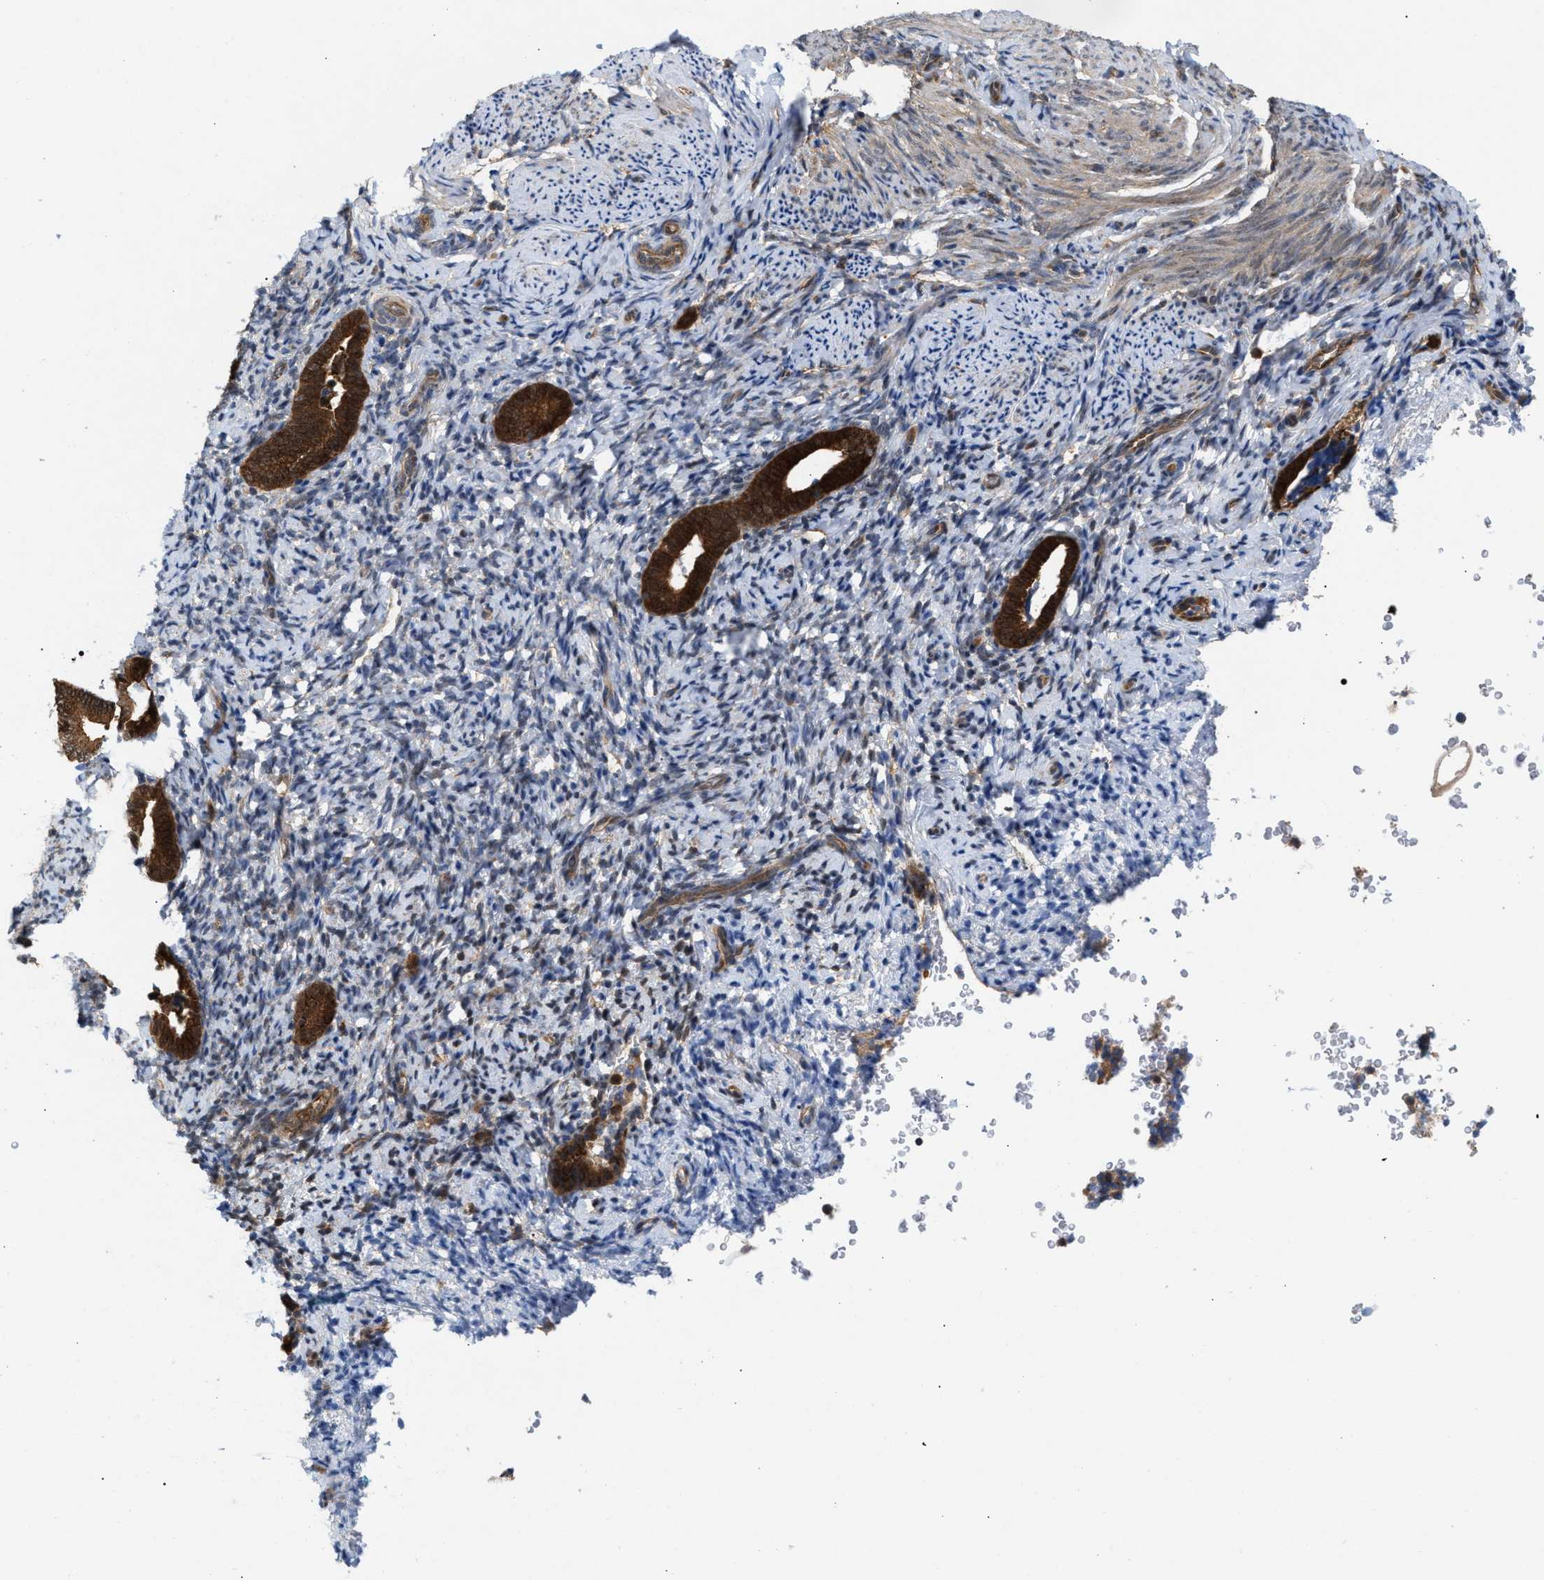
{"staining": {"intensity": "negative", "quantity": "none", "location": "none"}, "tissue": "endometrium", "cell_type": "Cells in endometrial stroma", "image_type": "normal", "snomed": [{"axis": "morphology", "description": "Normal tissue, NOS"}, {"axis": "topography", "description": "Endometrium"}], "caption": "Human endometrium stained for a protein using IHC demonstrates no staining in cells in endometrial stroma.", "gene": "GLOD4", "patient": {"sex": "female", "age": 51}}